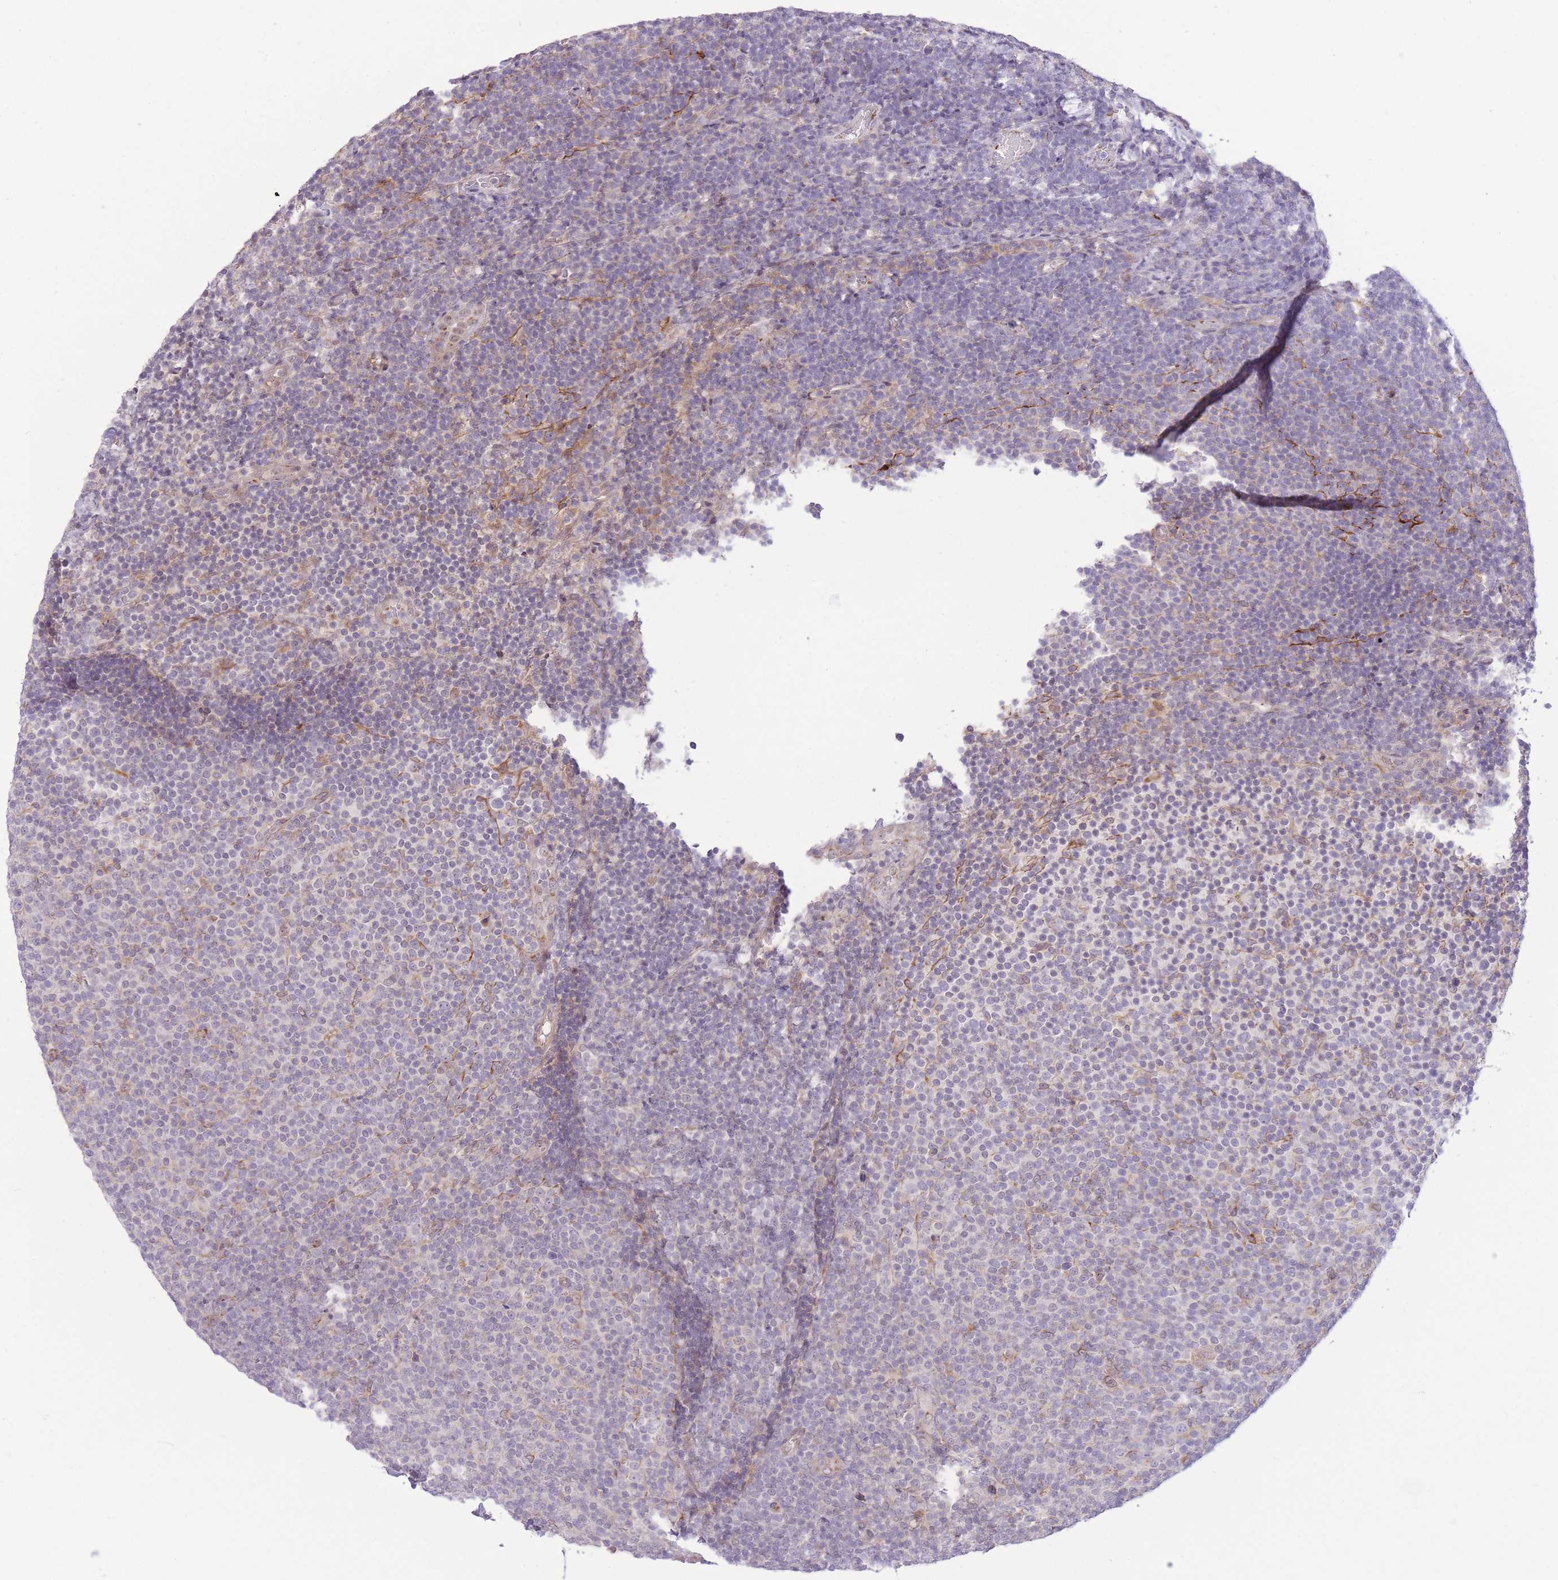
{"staining": {"intensity": "negative", "quantity": "none", "location": "none"}, "tissue": "lymphoma", "cell_type": "Tumor cells", "image_type": "cancer", "snomed": [{"axis": "morphology", "description": "Malignant lymphoma, non-Hodgkin's type, Low grade"}, {"axis": "topography", "description": "Lymph node"}], "caption": "Tumor cells are negative for protein expression in human lymphoma.", "gene": "ZBED5", "patient": {"sex": "male", "age": 66}}